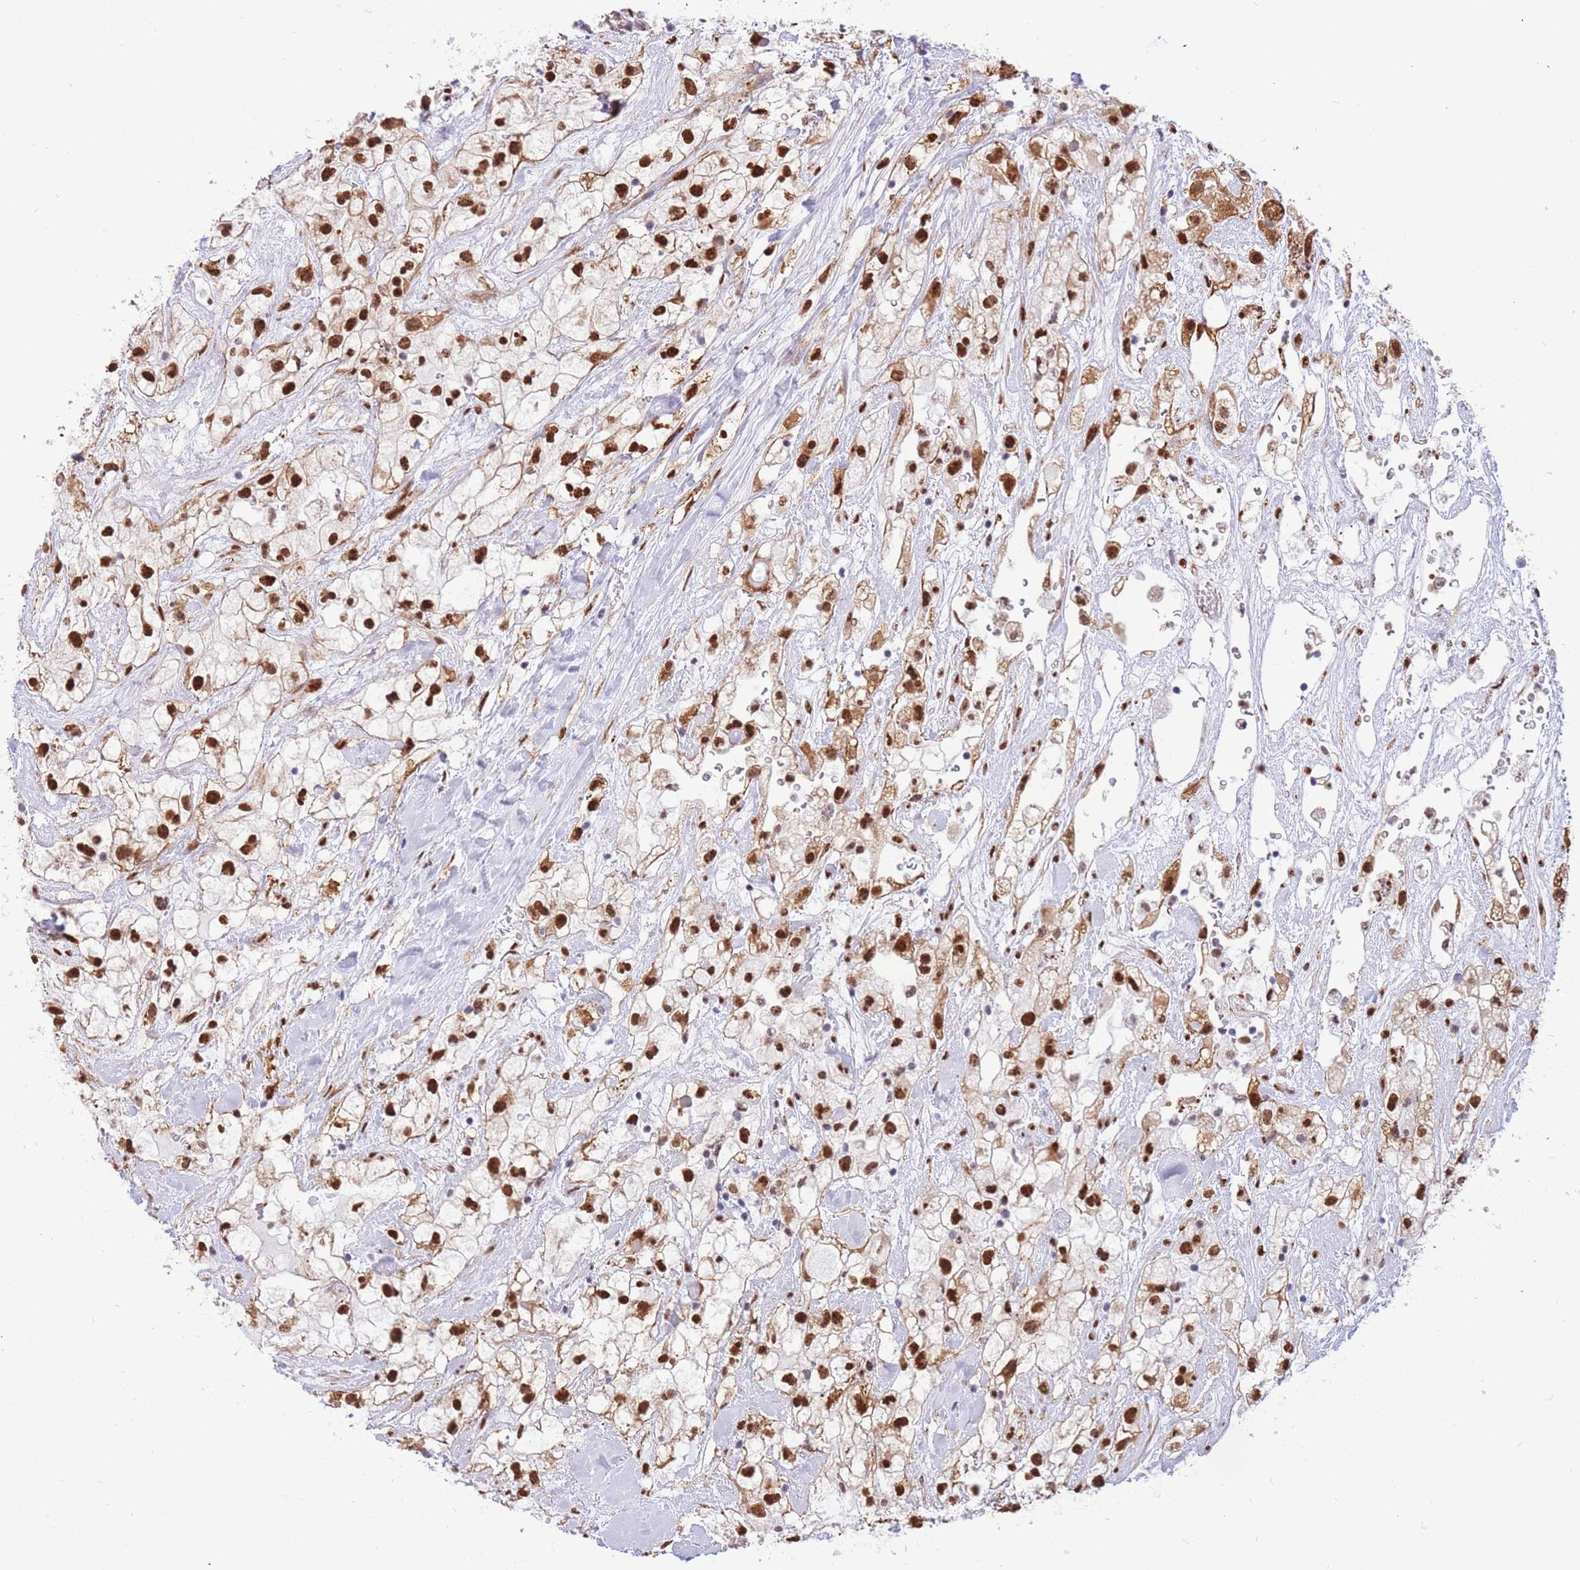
{"staining": {"intensity": "strong", "quantity": ">75%", "location": "nuclear"}, "tissue": "renal cancer", "cell_type": "Tumor cells", "image_type": "cancer", "snomed": [{"axis": "morphology", "description": "Adenocarcinoma, NOS"}, {"axis": "topography", "description": "Kidney"}], "caption": "Protein expression analysis of renal adenocarcinoma exhibits strong nuclear expression in about >75% of tumor cells. Immunohistochemistry (ihc) stains the protein in brown and the nuclei are stained blue.", "gene": "FAM153A", "patient": {"sex": "male", "age": 59}}